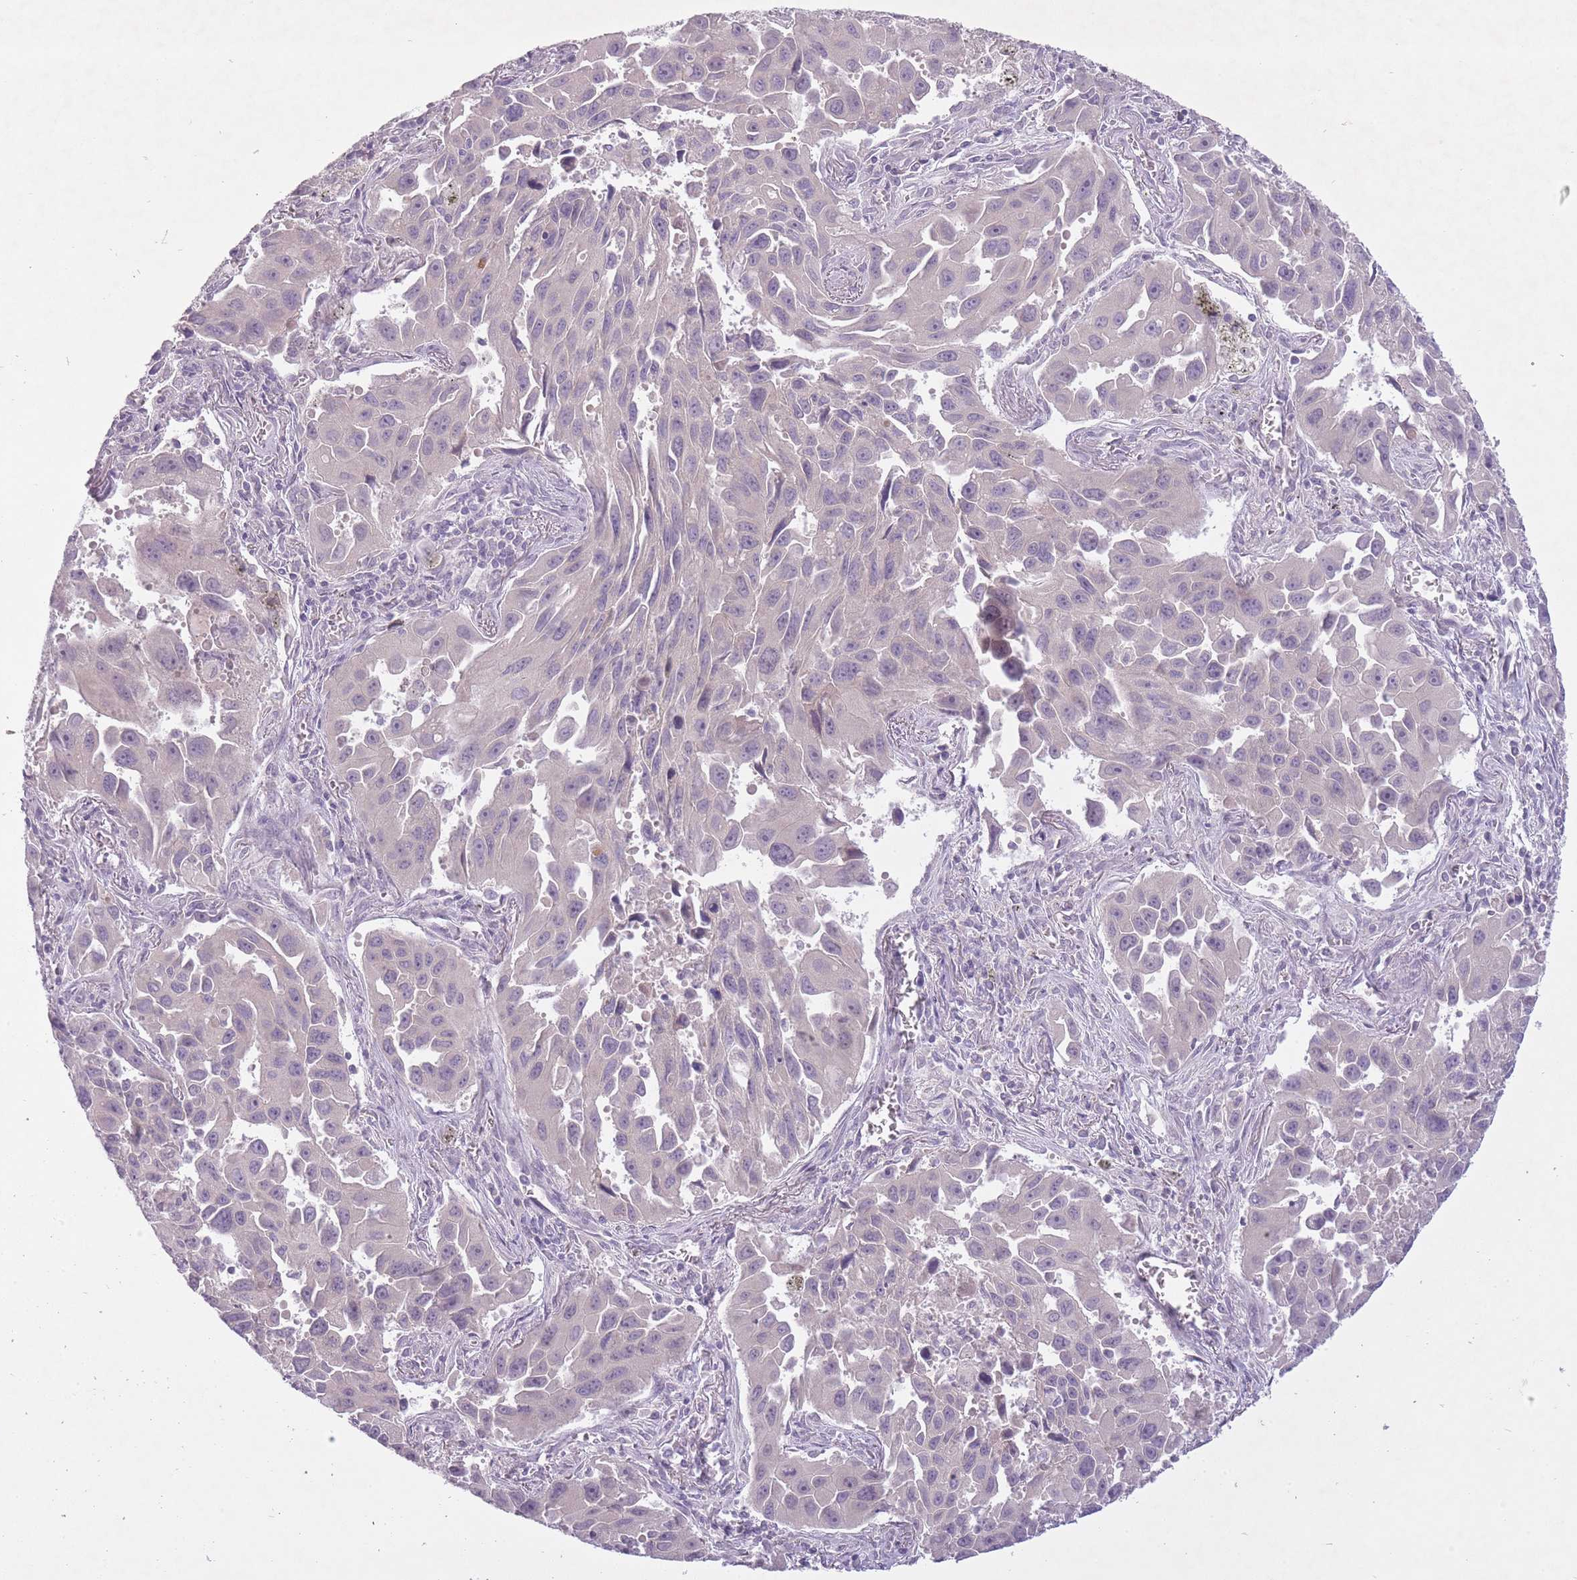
{"staining": {"intensity": "negative", "quantity": "none", "location": "none"}, "tissue": "lung cancer", "cell_type": "Tumor cells", "image_type": "cancer", "snomed": [{"axis": "morphology", "description": "Adenocarcinoma, NOS"}, {"axis": "topography", "description": "Lung"}], "caption": "DAB immunohistochemical staining of adenocarcinoma (lung) demonstrates no significant expression in tumor cells.", "gene": "FAM43B", "patient": {"sex": "male", "age": 66}}